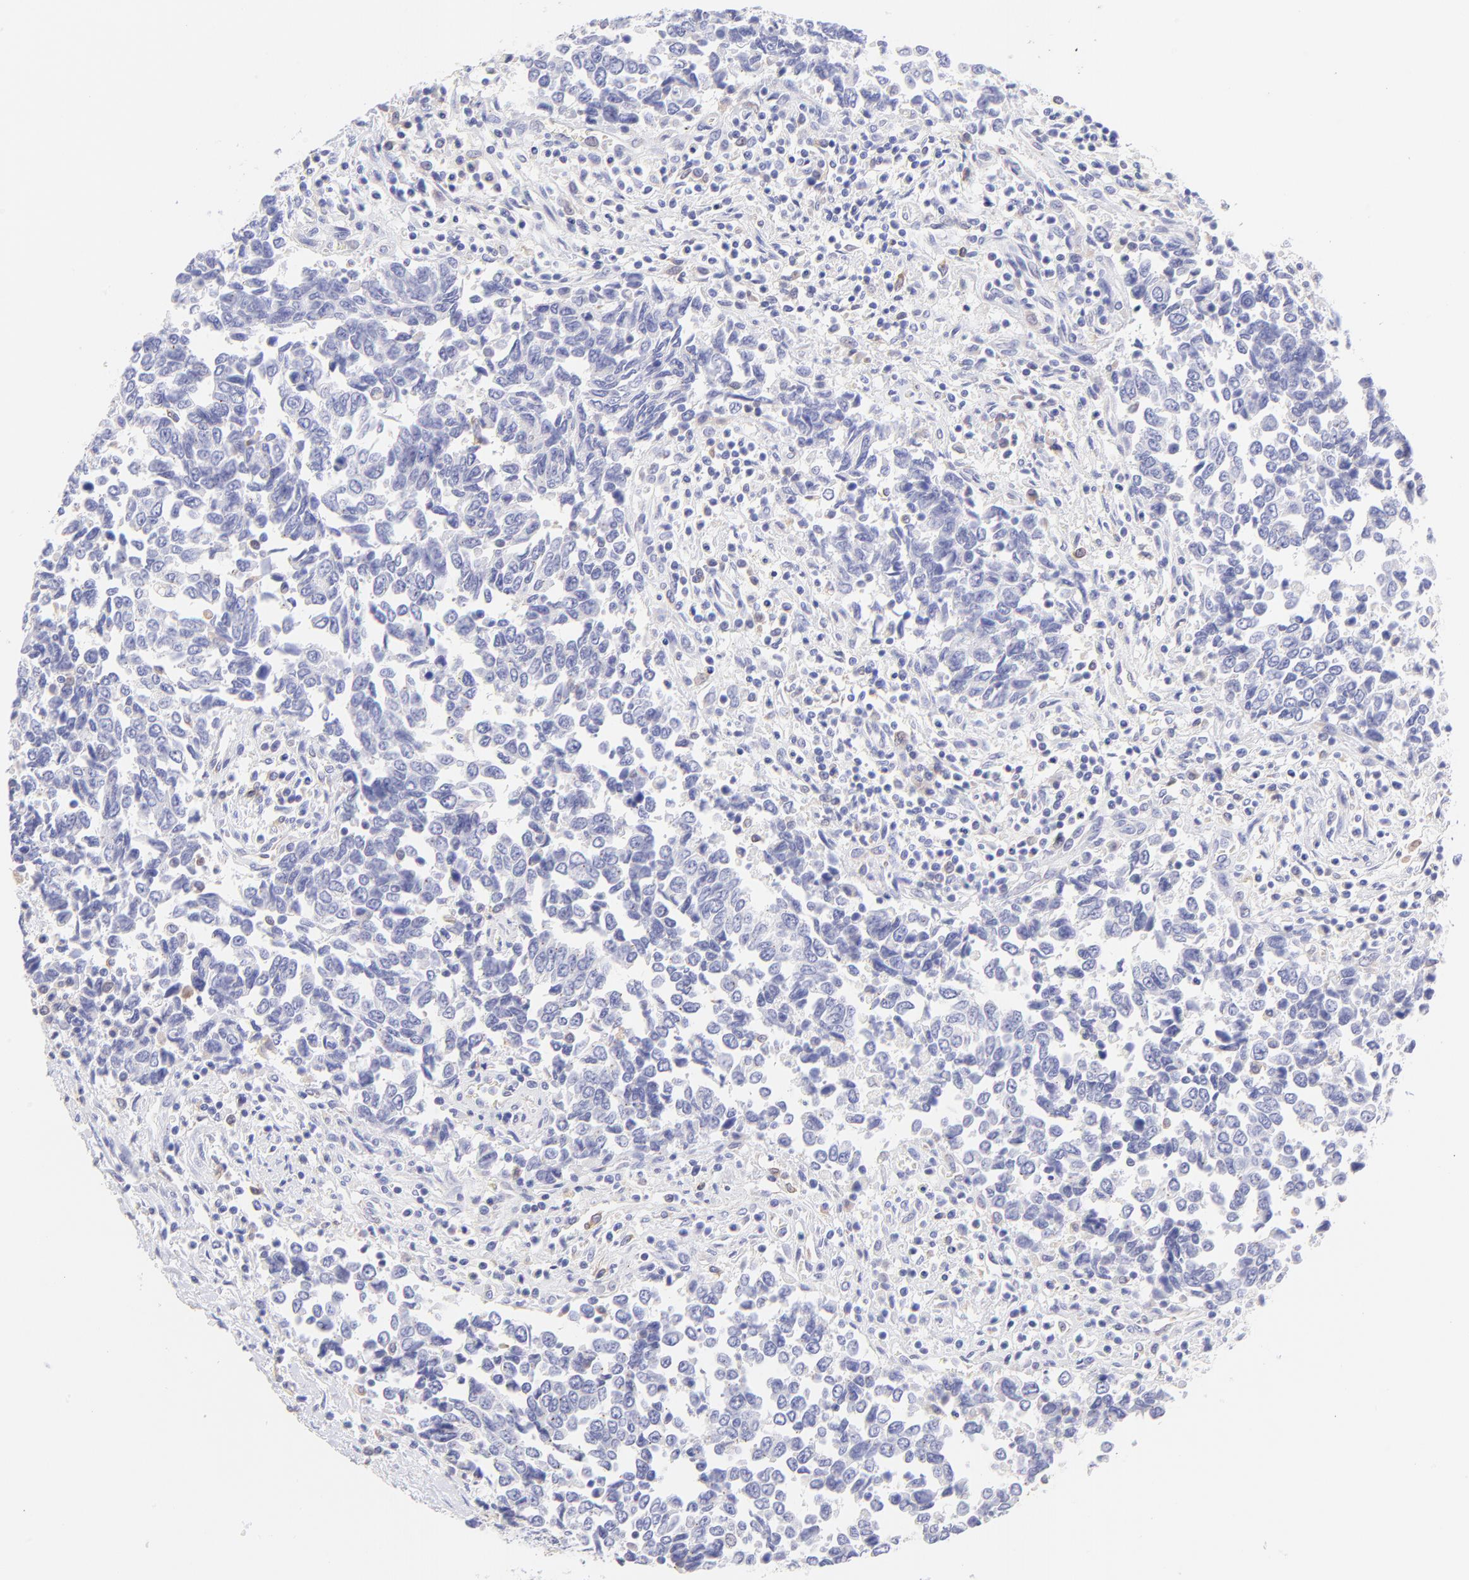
{"staining": {"intensity": "negative", "quantity": "none", "location": "none"}, "tissue": "urothelial cancer", "cell_type": "Tumor cells", "image_type": "cancer", "snomed": [{"axis": "morphology", "description": "Urothelial carcinoma, High grade"}, {"axis": "topography", "description": "Urinary bladder"}], "caption": "DAB (3,3'-diaminobenzidine) immunohistochemical staining of urothelial carcinoma (high-grade) displays no significant staining in tumor cells.", "gene": "IRAG2", "patient": {"sex": "male", "age": 86}}